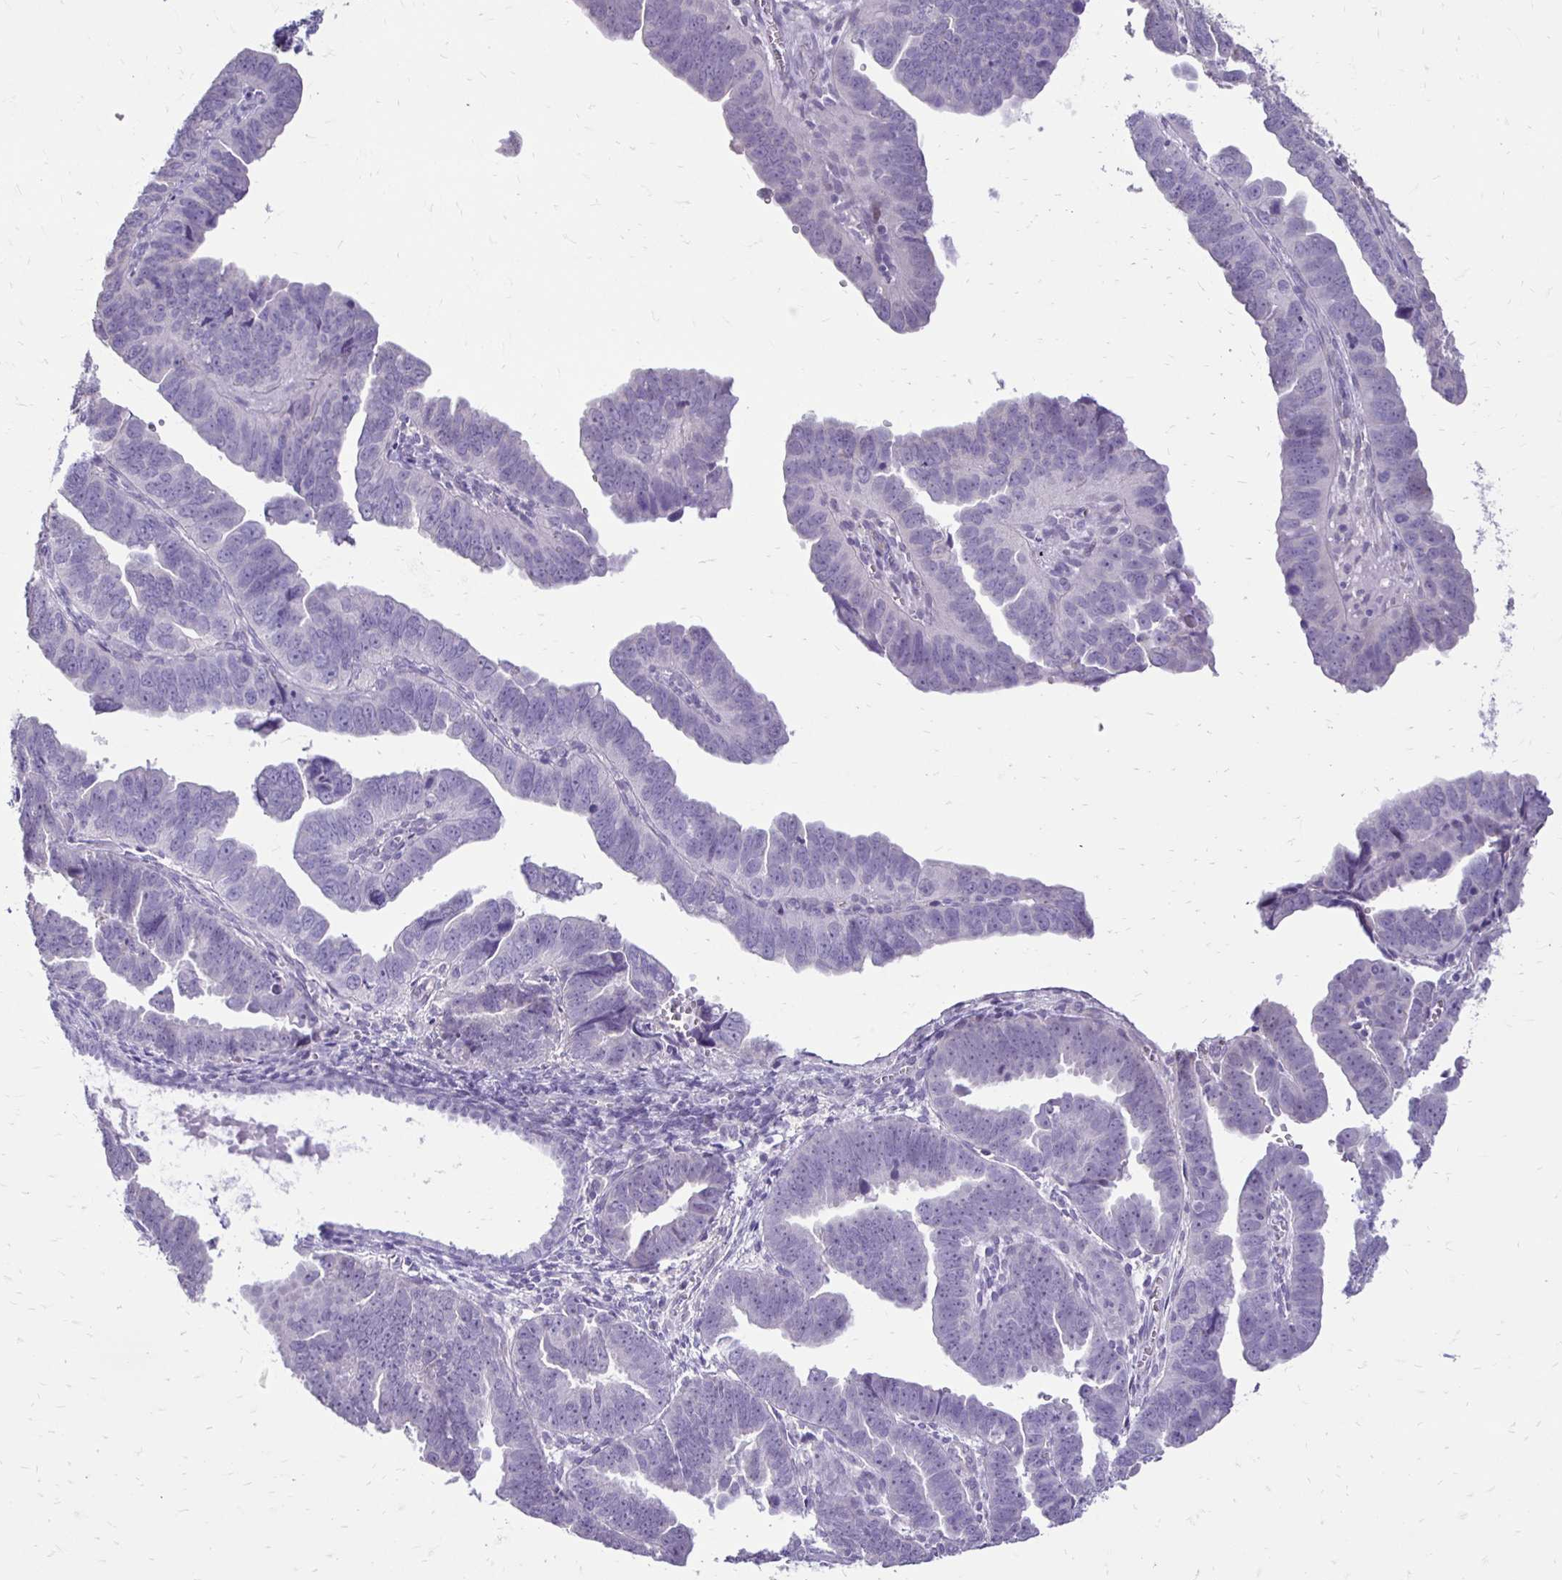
{"staining": {"intensity": "negative", "quantity": "none", "location": "none"}, "tissue": "endometrial cancer", "cell_type": "Tumor cells", "image_type": "cancer", "snomed": [{"axis": "morphology", "description": "Adenocarcinoma, NOS"}, {"axis": "topography", "description": "Endometrium"}], "caption": "Tumor cells show no significant protein expression in endometrial cancer (adenocarcinoma).", "gene": "GAS2", "patient": {"sex": "female", "age": 75}}